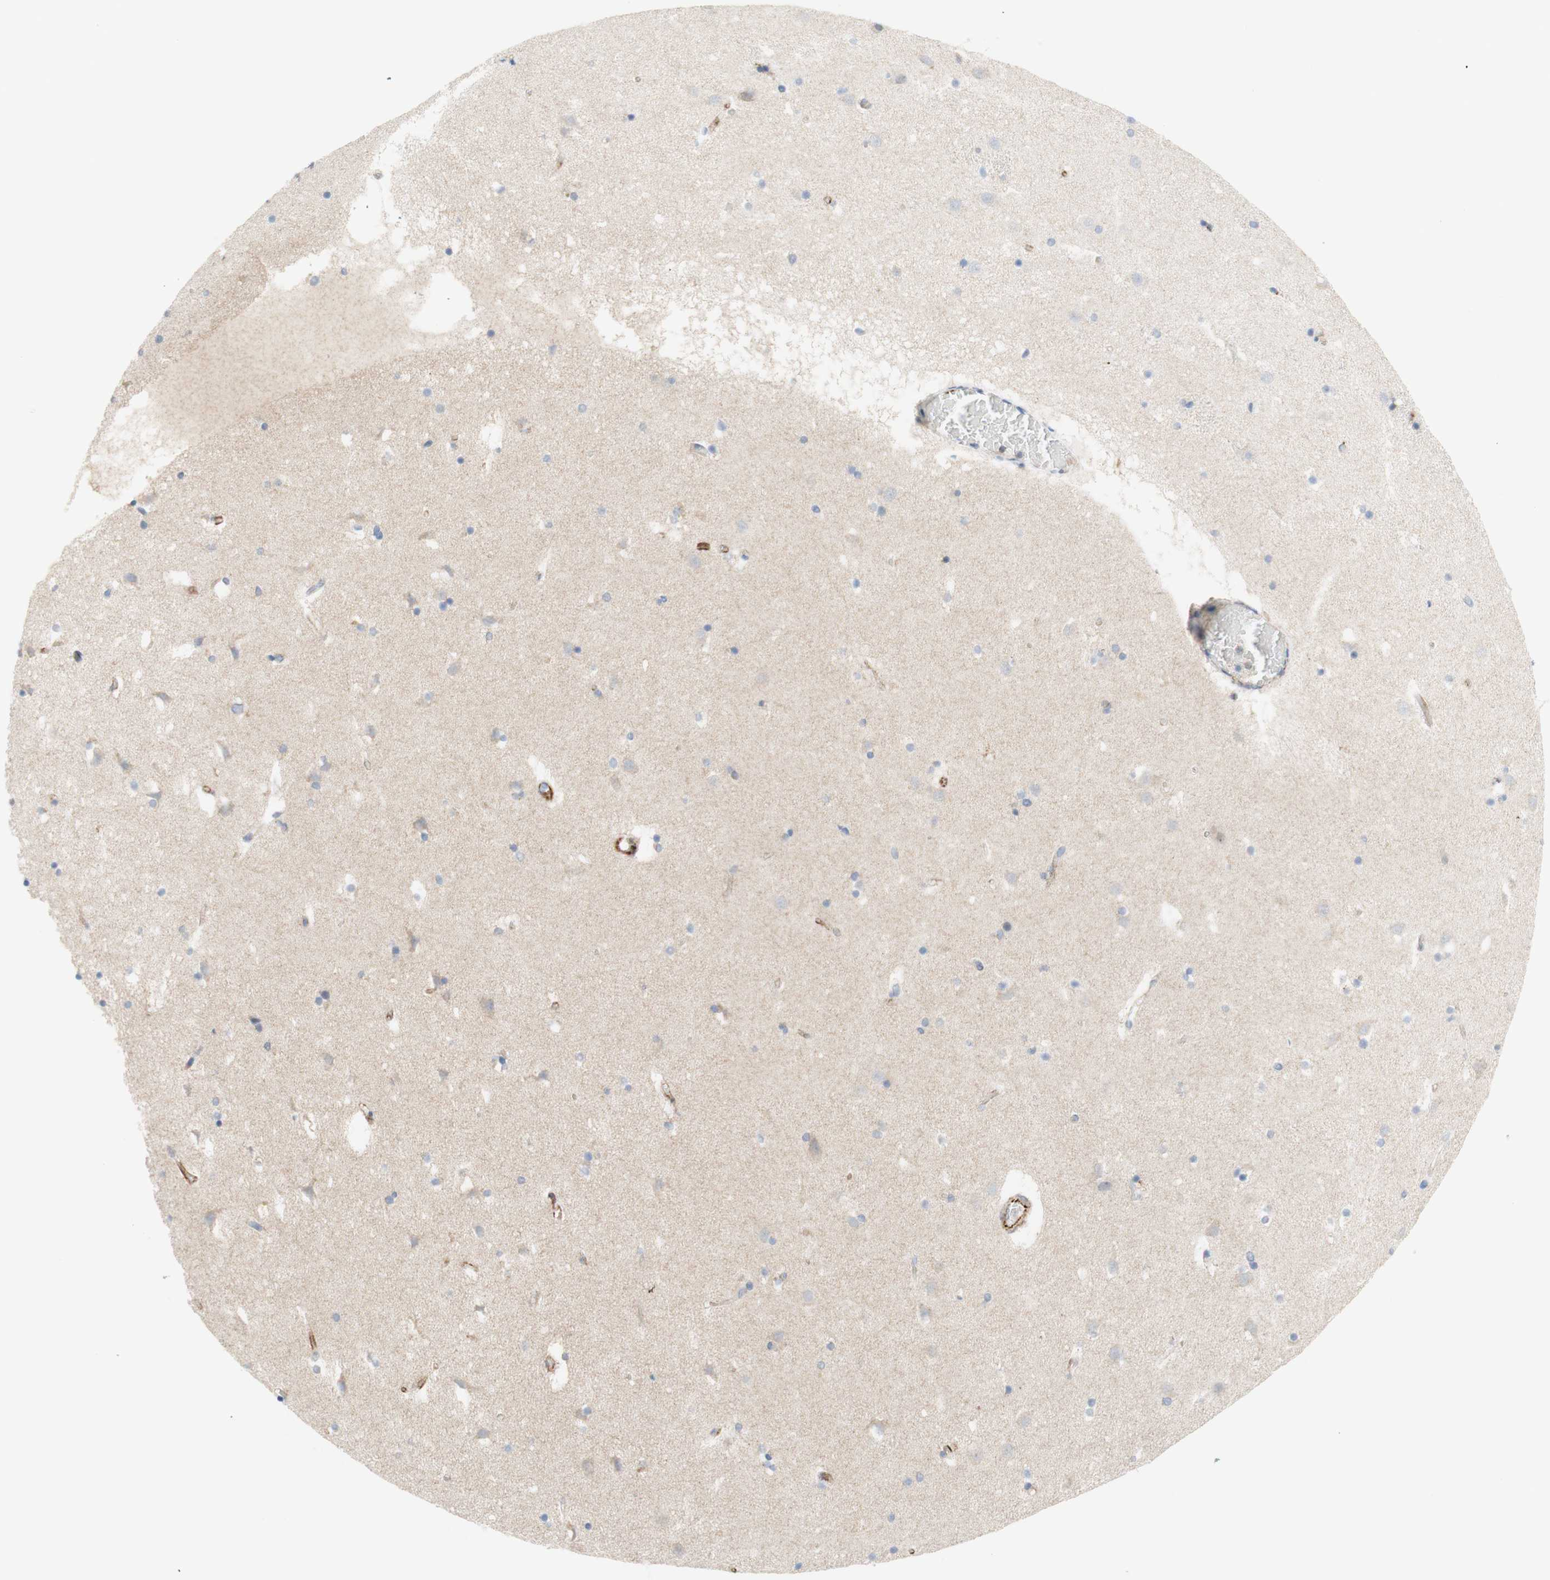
{"staining": {"intensity": "negative", "quantity": "none", "location": "none"}, "tissue": "caudate", "cell_type": "Glial cells", "image_type": "normal", "snomed": [{"axis": "morphology", "description": "Normal tissue, NOS"}, {"axis": "topography", "description": "Lateral ventricle wall"}], "caption": "This is an immunohistochemistry micrograph of unremarkable caudate. There is no expression in glial cells.", "gene": "POU2AF1", "patient": {"sex": "male", "age": 45}}